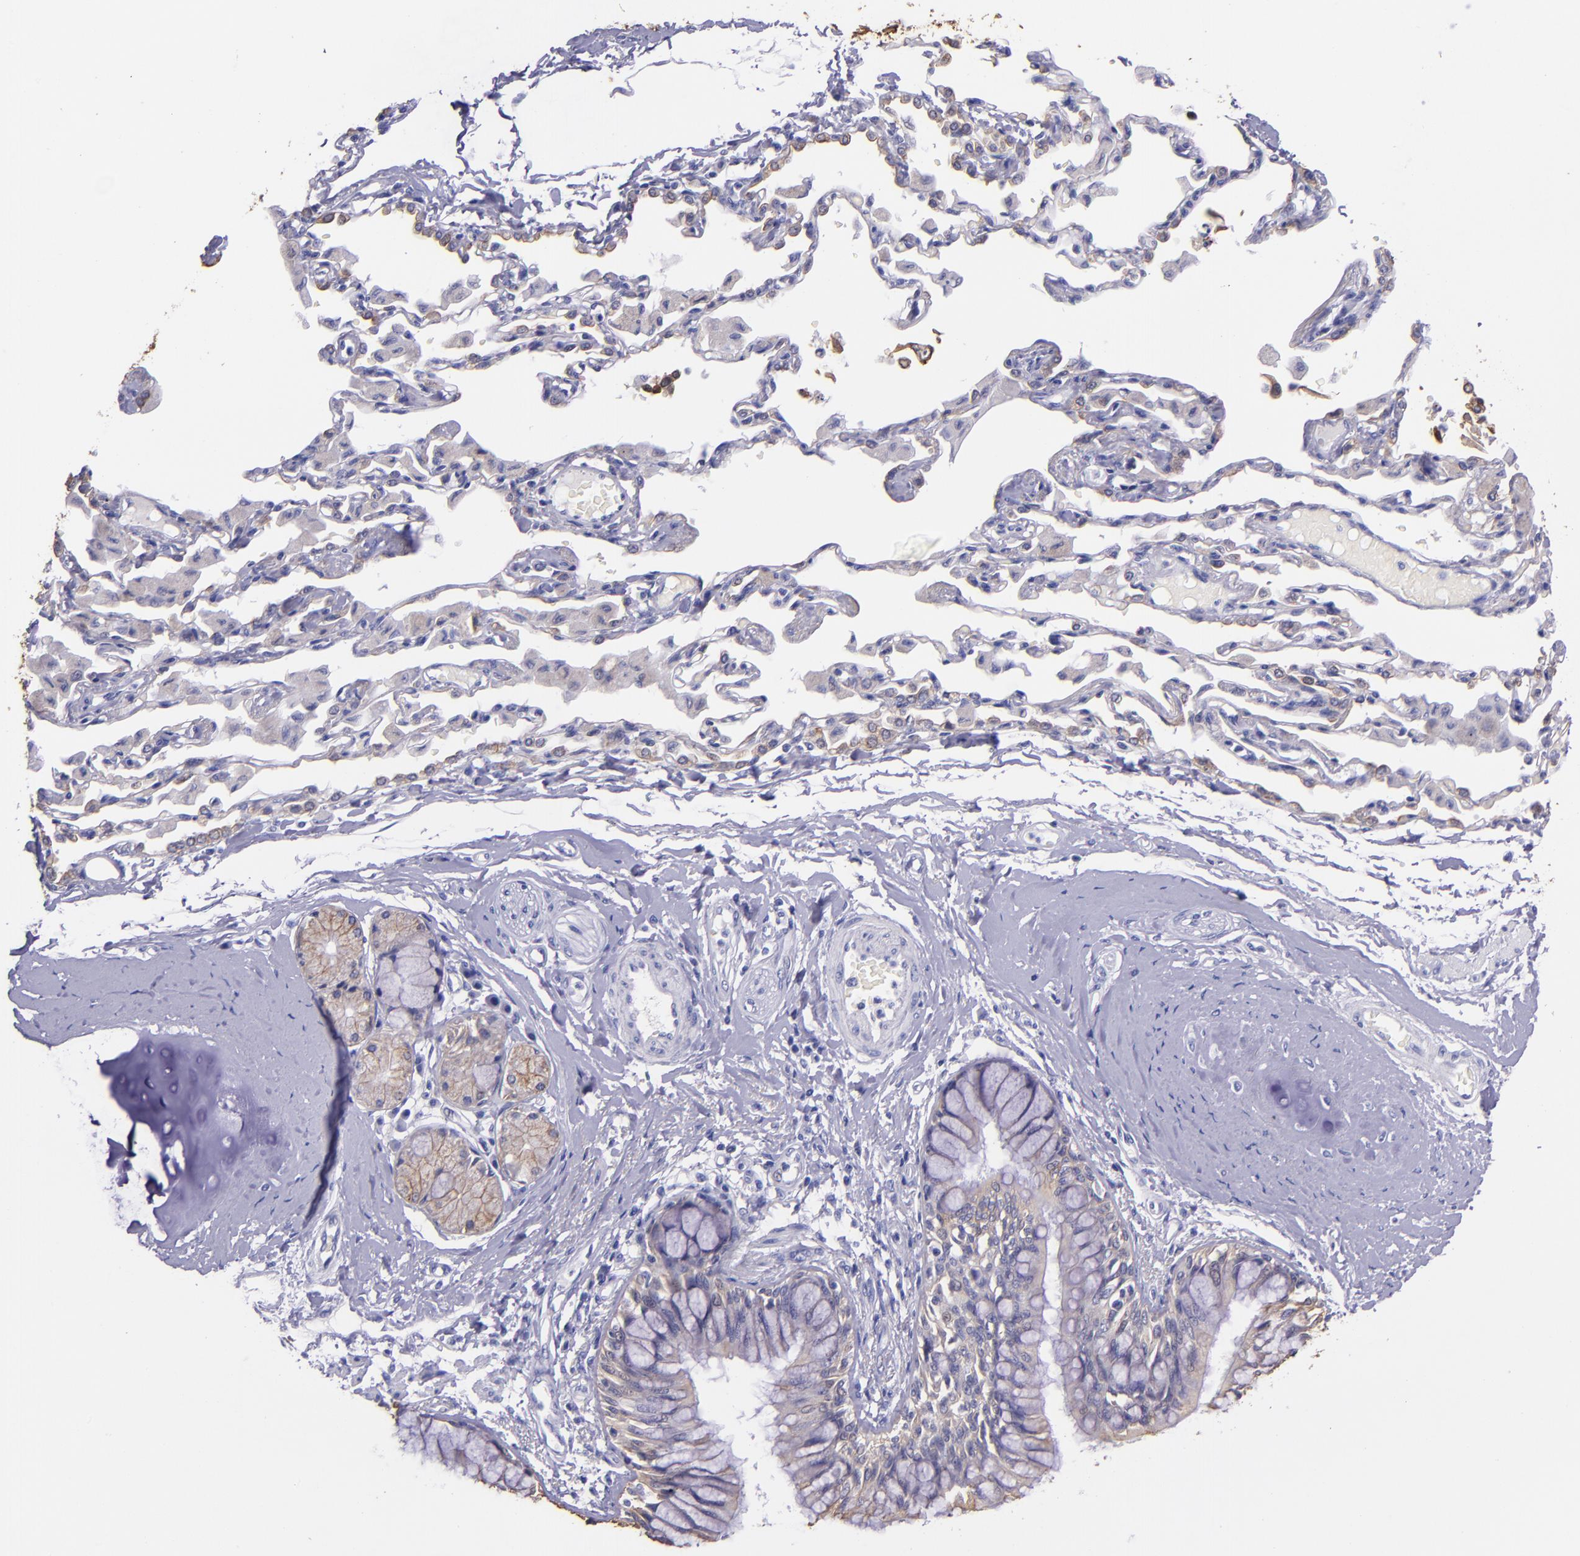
{"staining": {"intensity": "weak", "quantity": "<25%", "location": "cytoplasmic/membranous"}, "tissue": "bronchus", "cell_type": "Respiratory epithelial cells", "image_type": "normal", "snomed": [{"axis": "morphology", "description": "Normal tissue, NOS"}, {"axis": "topography", "description": "Cartilage tissue"}, {"axis": "topography", "description": "Bronchus"}, {"axis": "topography", "description": "Lung"}, {"axis": "topography", "description": "Peripheral nerve tissue"}], "caption": "A high-resolution photomicrograph shows IHC staining of unremarkable bronchus, which displays no significant expression in respiratory epithelial cells.", "gene": "KRT4", "patient": {"sex": "female", "age": 49}}